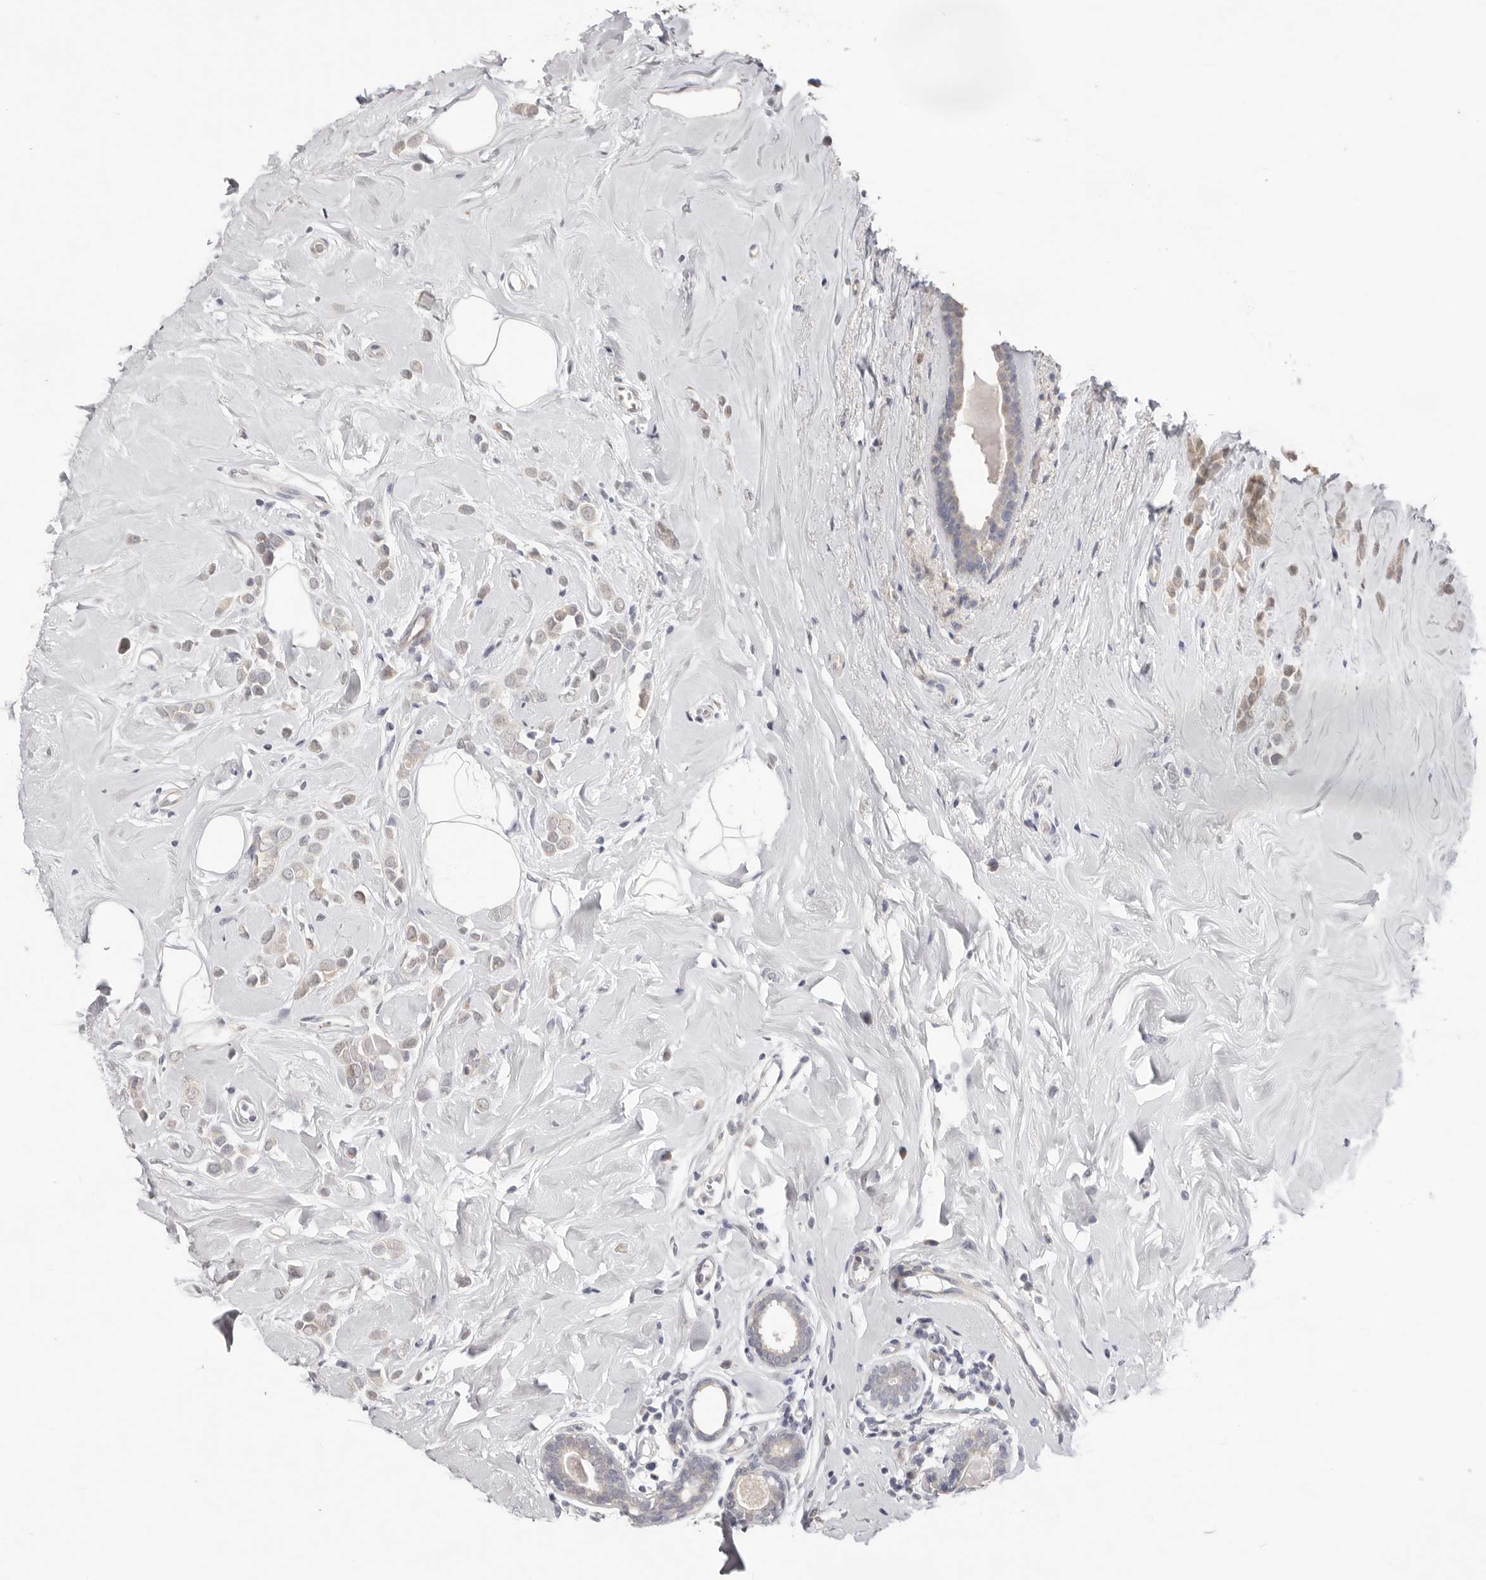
{"staining": {"intensity": "weak", "quantity": "<25%", "location": "cytoplasmic/membranous"}, "tissue": "breast cancer", "cell_type": "Tumor cells", "image_type": "cancer", "snomed": [{"axis": "morphology", "description": "Lobular carcinoma"}, {"axis": "topography", "description": "Breast"}], "caption": "This is a image of immunohistochemistry staining of lobular carcinoma (breast), which shows no expression in tumor cells.", "gene": "WDR77", "patient": {"sex": "female", "age": 47}}